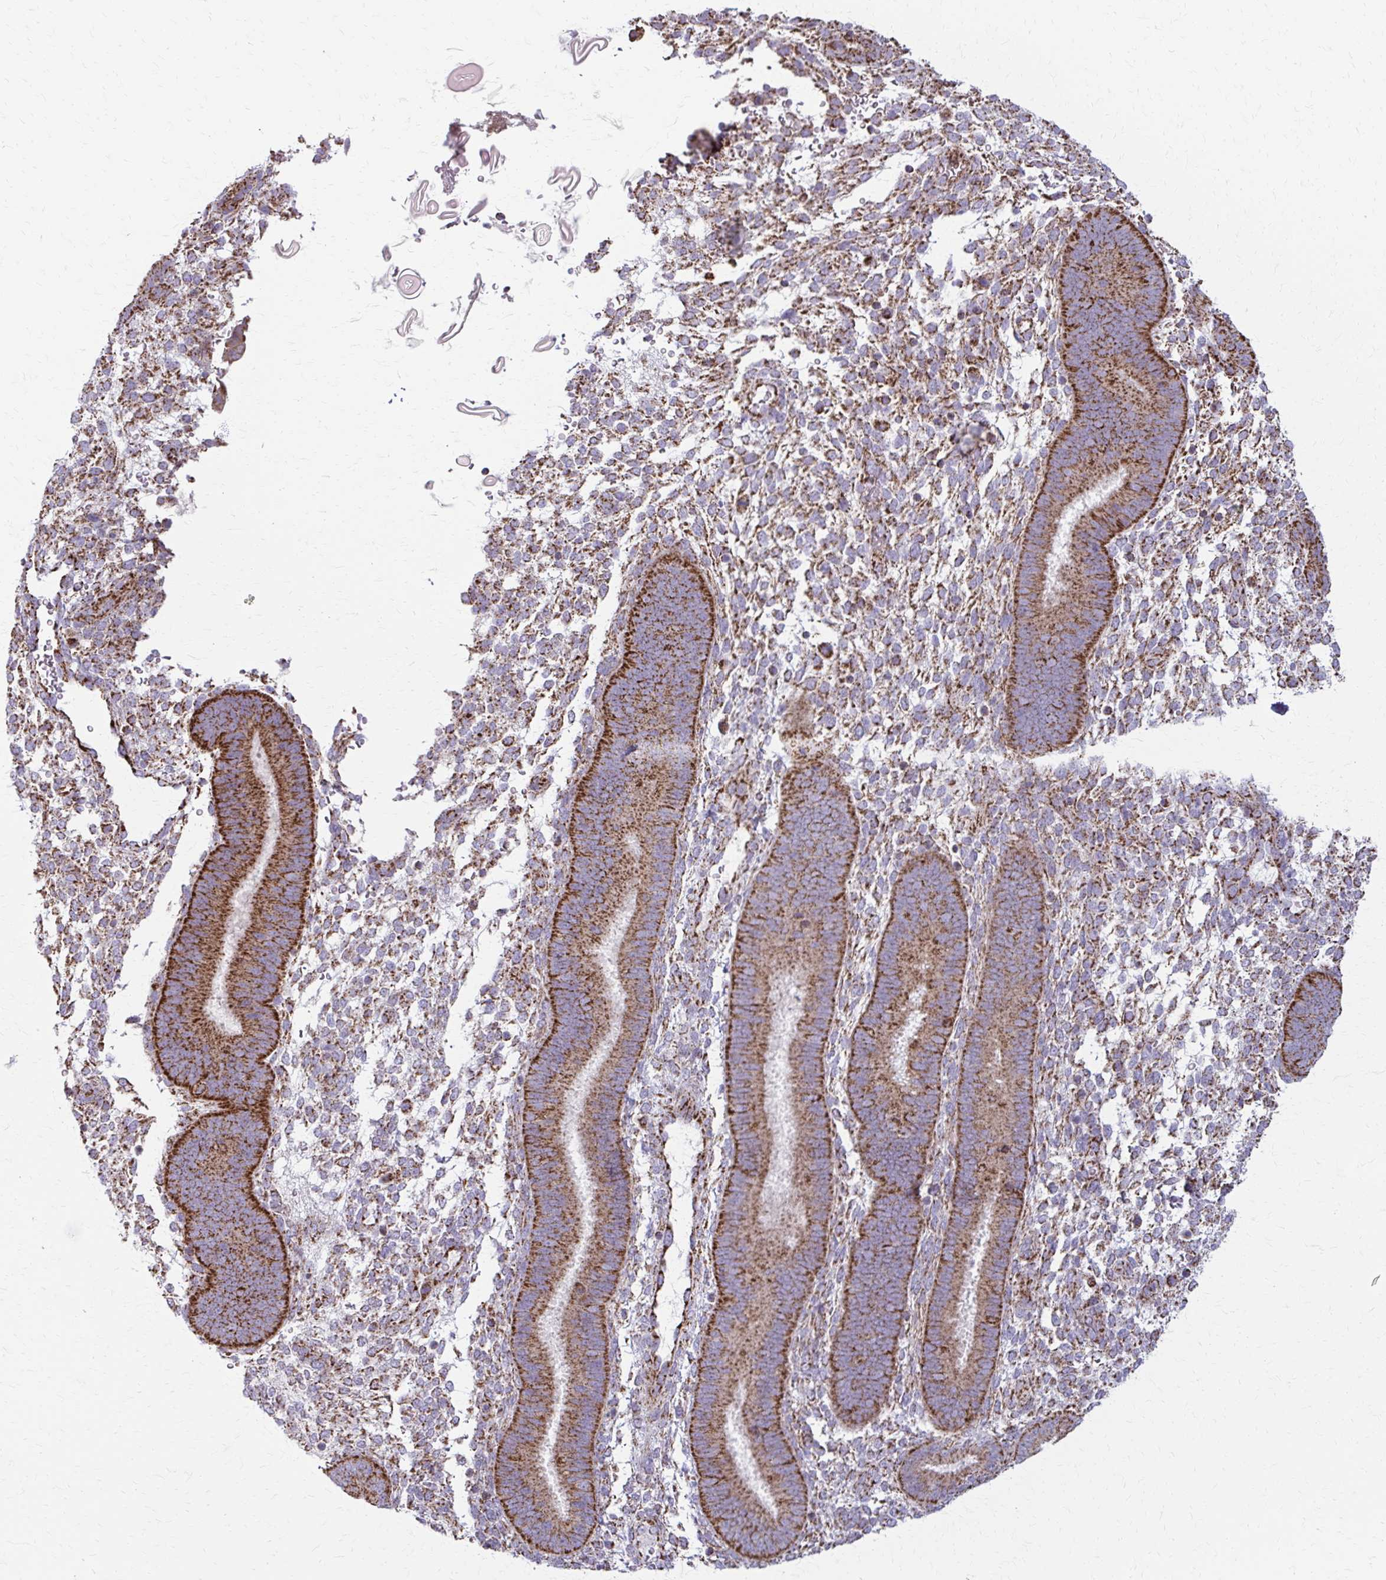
{"staining": {"intensity": "moderate", "quantity": ">75%", "location": "cytoplasmic/membranous"}, "tissue": "endometrium", "cell_type": "Cells in endometrial stroma", "image_type": "normal", "snomed": [{"axis": "morphology", "description": "Normal tissue, NOS"}, {"axis": "topography", "description": "Endometrium"}], "caption": "The histopathology image reveals immunohistochemical staining of benign endometrium. There is moderate cytoplasmic/membranous staining is identified in approximately >75% of cells in endometrial stroma. The staining was performed using DAB, with brown indicating positive protein expression. Nuclei are stained blue with hematoxylin.", "gene": "TVP23A", "patient": {"sex": "female", "age": 39}}